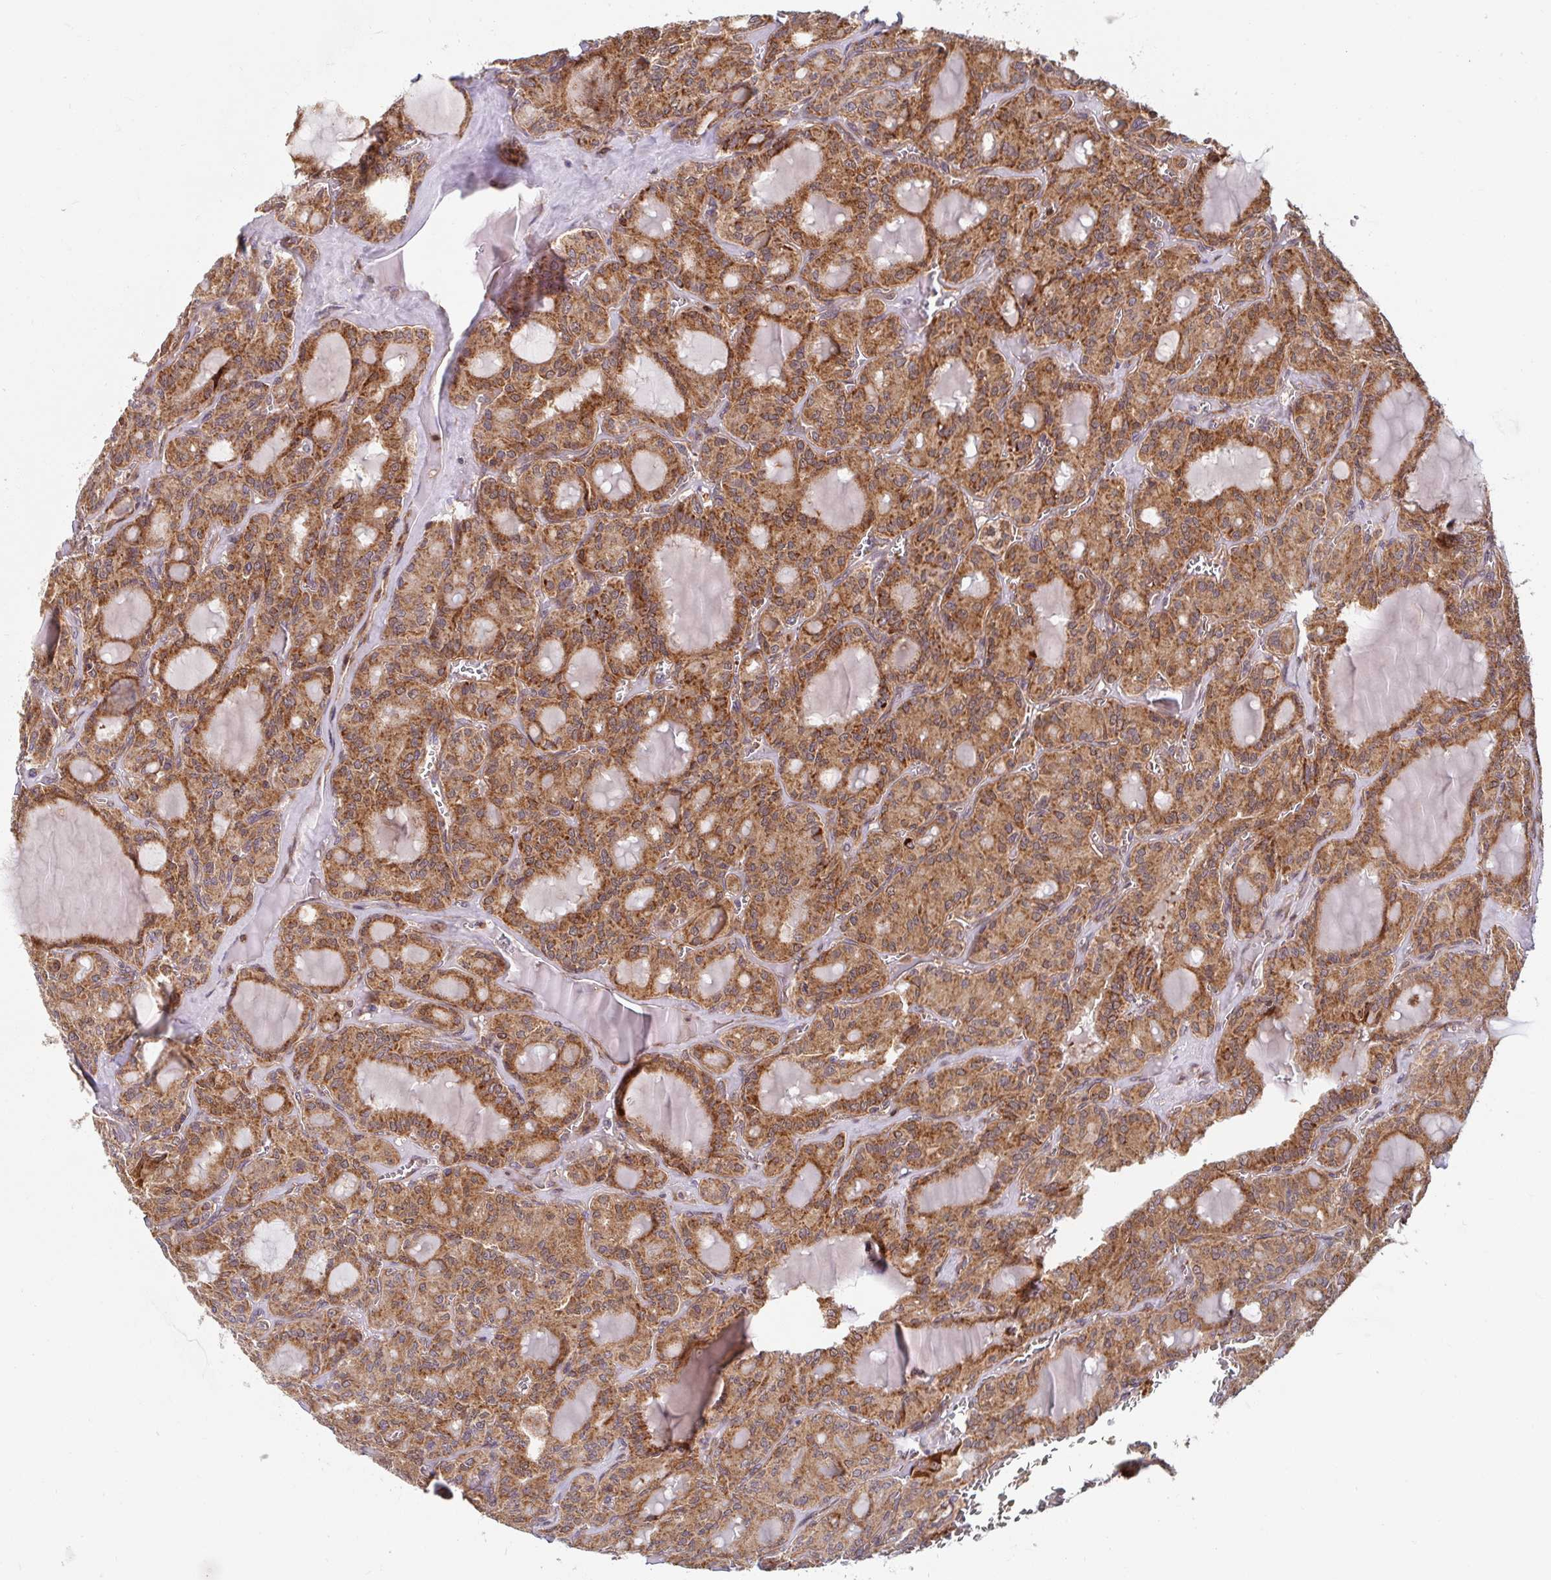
{"staining": {"intensity": "moderate", "quantity": ">75%", "location": "cytoplasmic/membranous"}, "tissue": "thyroid cancer", "cell_type": "Tumor cells", "image_type": "cancer", "snomed": [{"axis": "morphology", "description": "Papillary adenocarcinoma, NOS"}, {"axis": "topography", "description": "Thyroid gland"}], "caption": "The micrograph exhibits staining of thyroid cancer (papillary adenocarcinoma), revealing moderate cytoplasmic/membranous protein staining (brown color) within tumor cells. Nuclei are stained in blue.", "gene": "BTF3", "patient": {"sex": "male", "age": 87}}